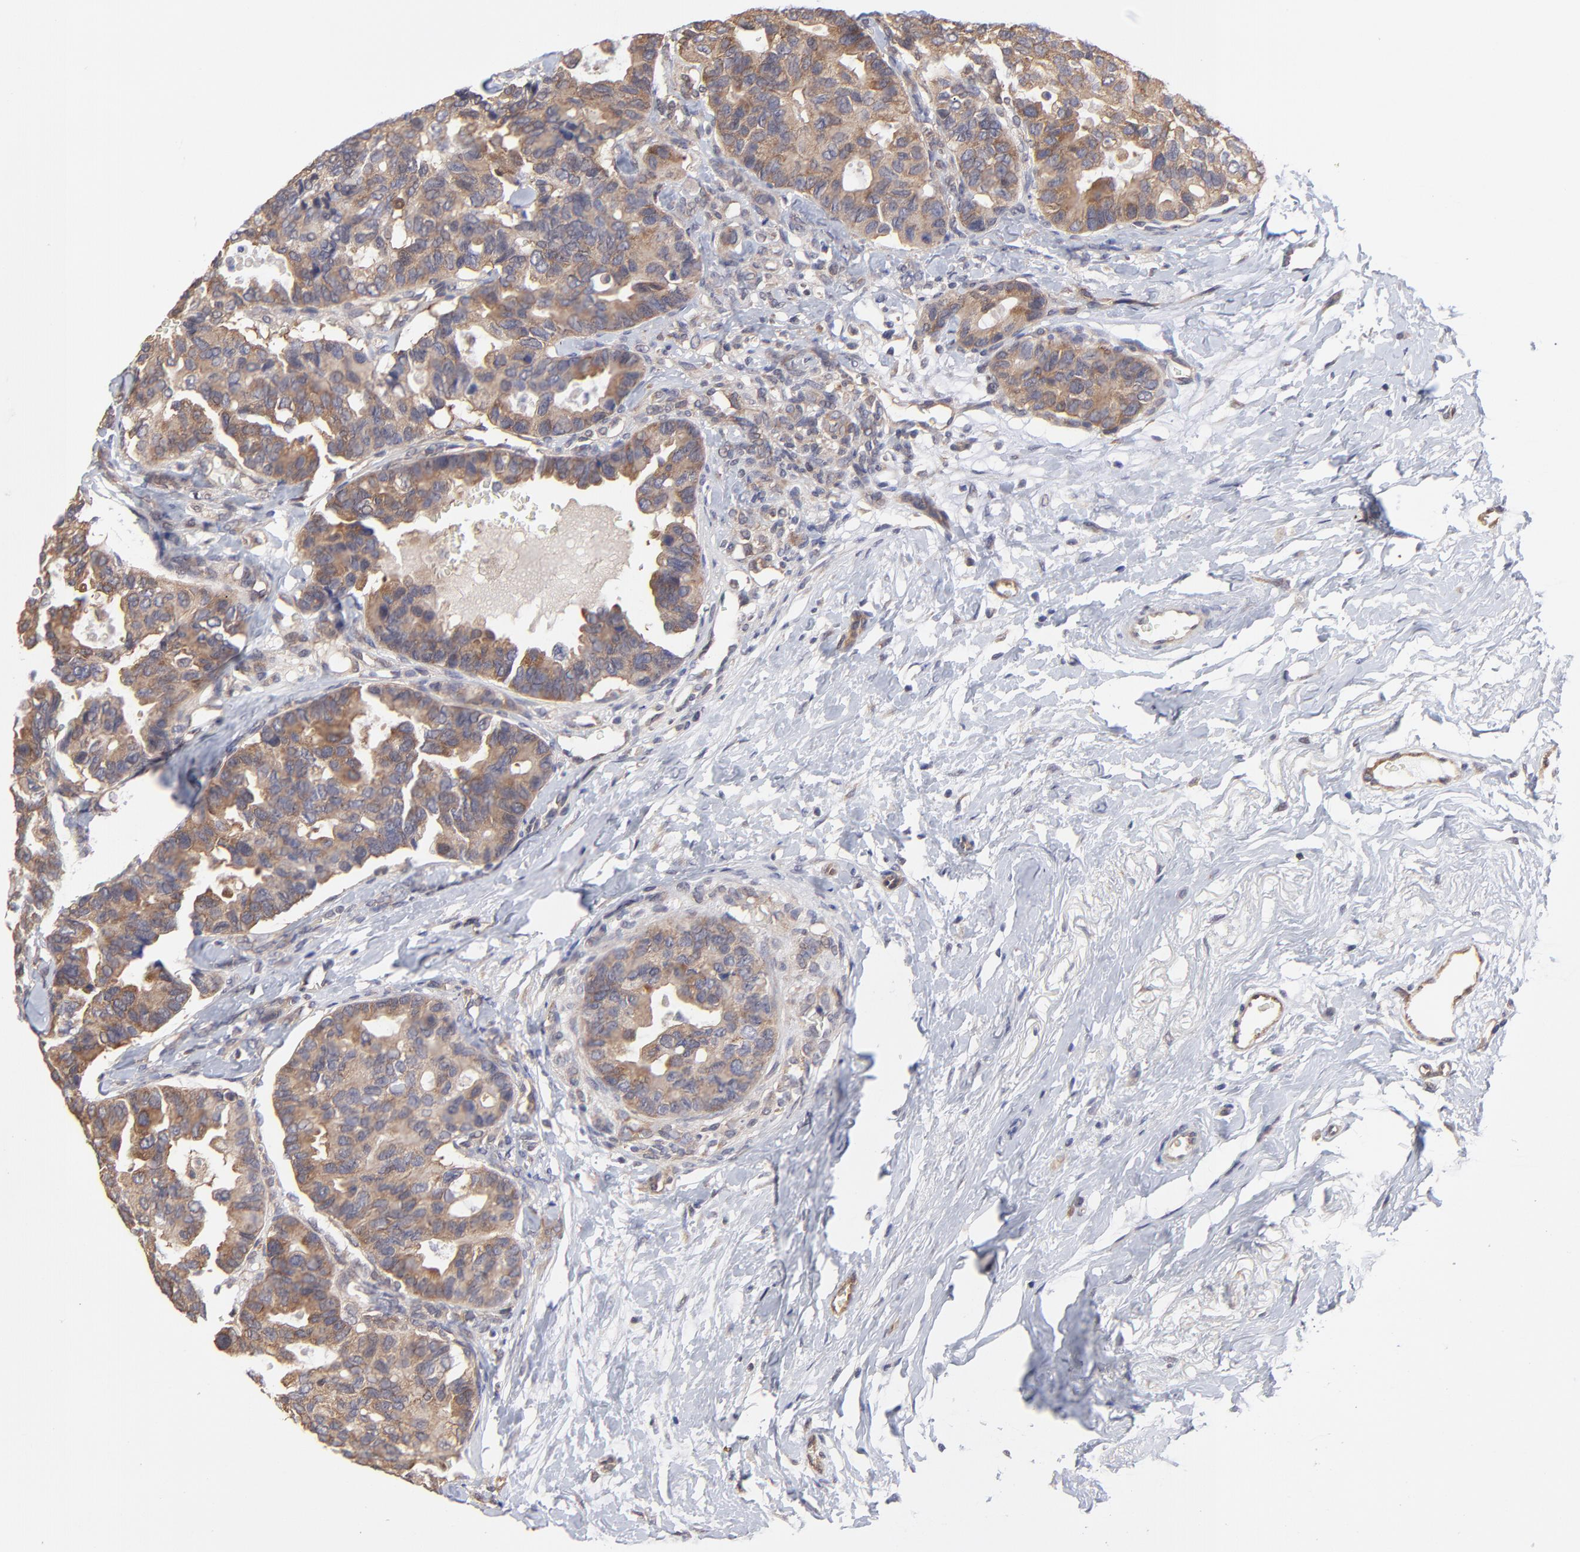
{"staining": {"intensity": "moderate", "quantity": ">75%", "location": "cytoplasmic/membranous"}, "tissue": "breast cancer", "cell_type": "Tumor cells", "image_type": "cancer", "snomed": [{"axis": "morphology", "description": "Duct carcinoma"}, {"axis": "topography", "description": "Breast"}], "caption": "Breast cancer (intraductal carcinoma) was stained to show a protein in brown. There is medium levels of moderate cytoplasmic/membranous positivity in about >75% of tumor cells. Using DAB (brown) and hematoxylin (blue) stains, captured at high magnification using brightfield microscopy.", "gene": "GART", "patient": {"sex": "female", "age": 69}}